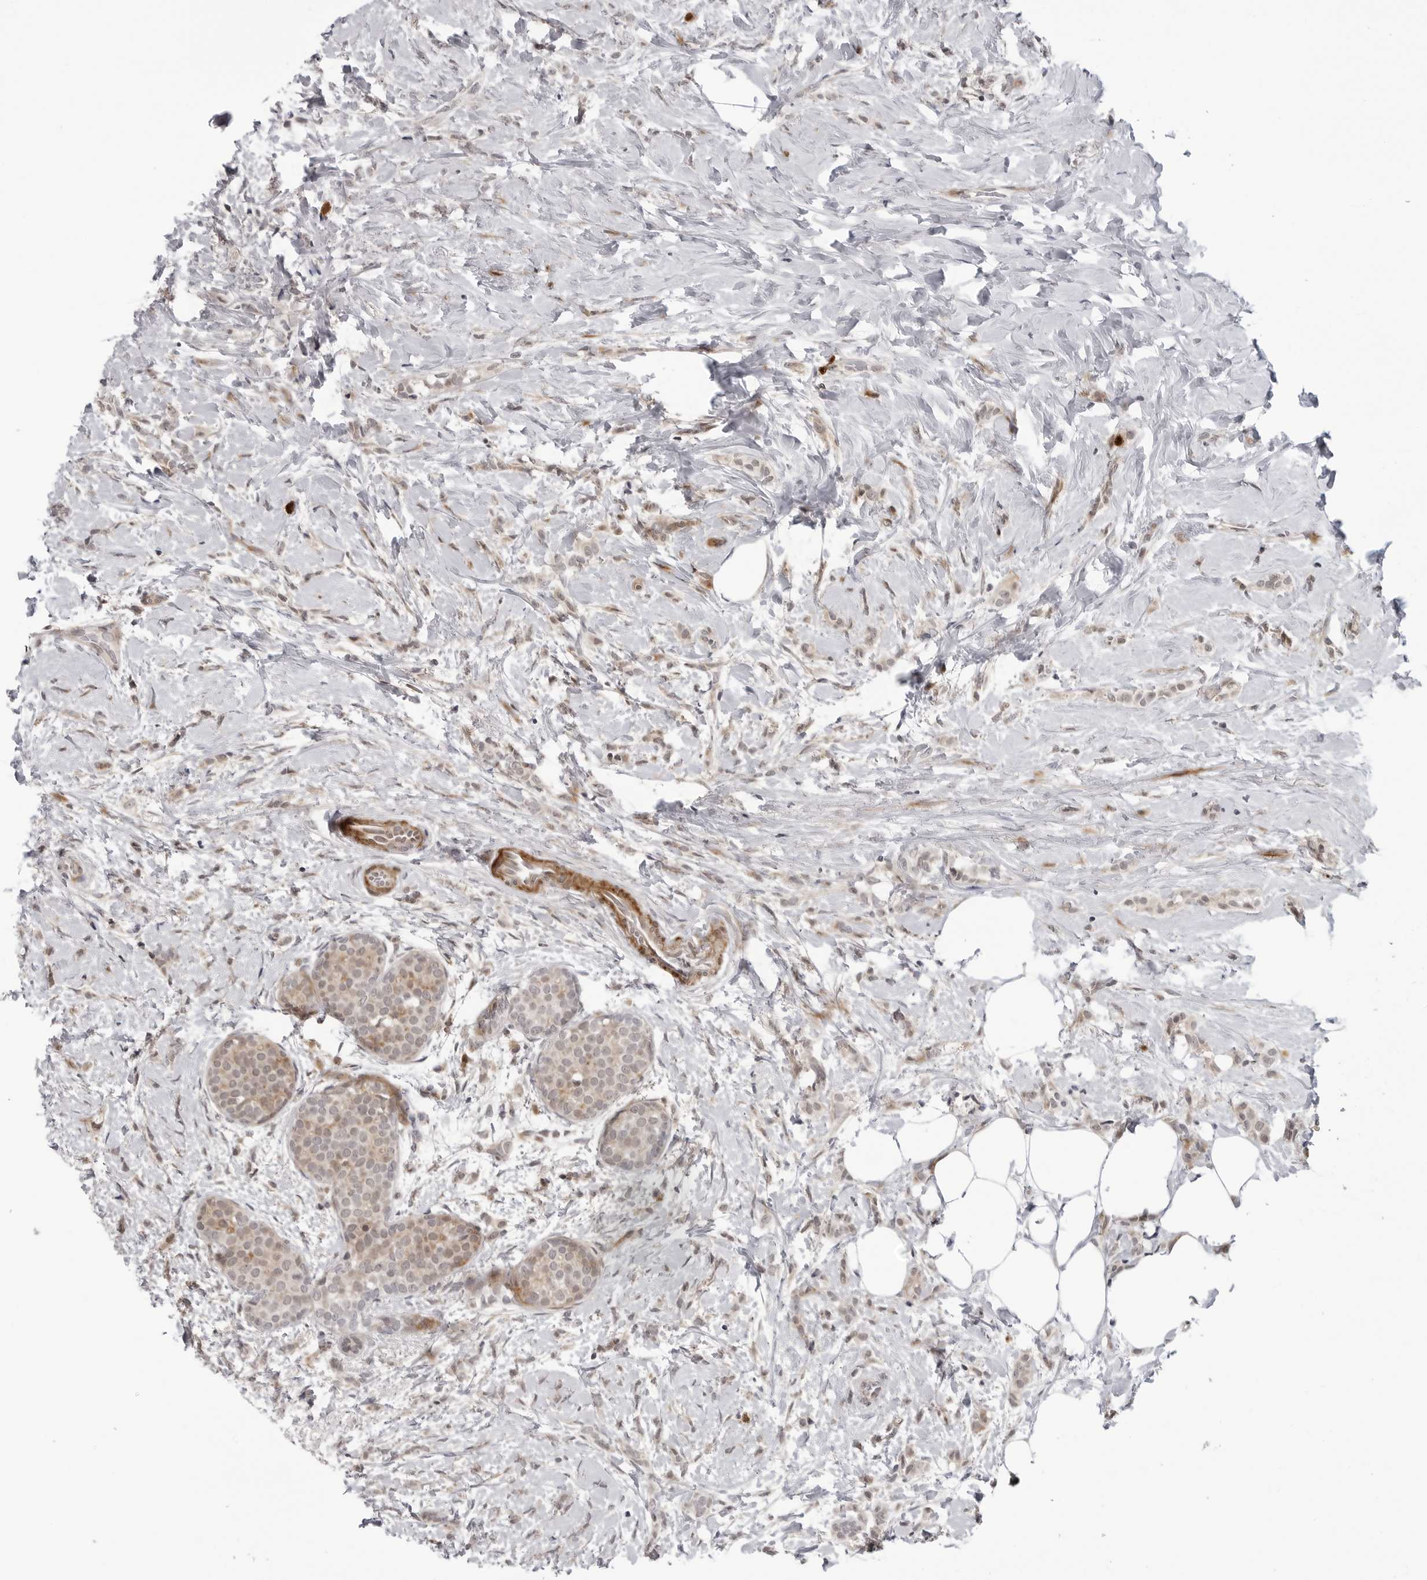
{"staining": {"intensity": "weak", "quantity": "25%-75%", "location": "cytoplasmic/membranous"}, "tissue": "breast cancer", "cell_type": "Tumor cells", "image_type": "cancer", "snomed": [{"axis": "morphology", "description": "Lobular carcinoma, in situ"}, {"axis": "morphology", "description": "Lobular carcinoma"}, {"axis": "topography", "description": "Breast"}], "caption": "High-magnification brightfield microscopy of breast cancer stained with DAB (3,3'-diaminobenzidine) (brown) and counterstained with hematoxylin (blue). tumor cells exhibit weak cytoplasmic/membranous expression is seen in approximately25%-75% of cells.", "gene": "ADAMTS5", "patient": {"sex": "female", "age": 41}}